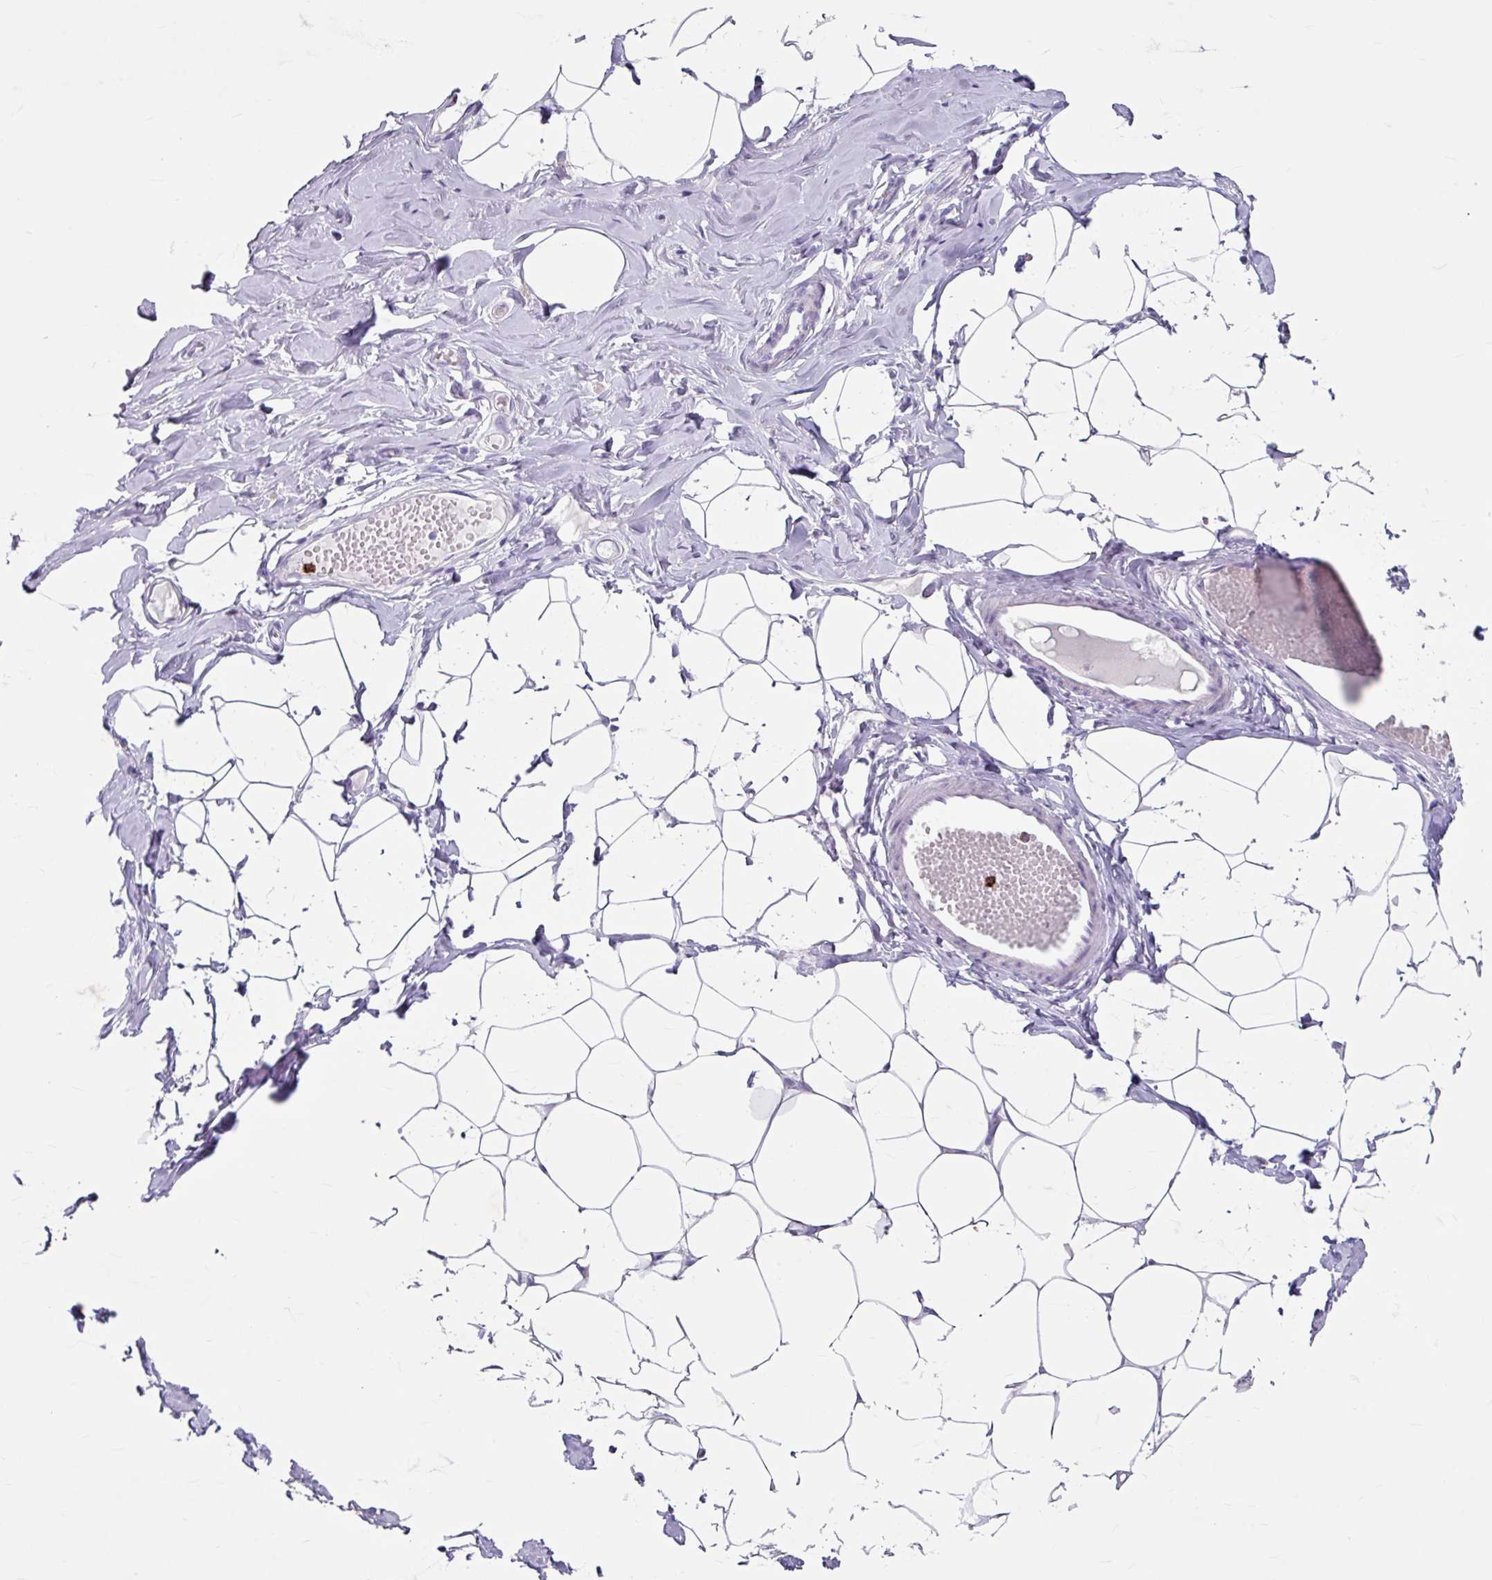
{"staining": {"intensity": "negative", "quantity": "none", "location": "none"}, "tissue": "breast", "cell_type": "Adipocytes", "image_type": "normal", "snomed": [{"axis": "morphology", "description": "Normal tissue, NOS"}, {"axis": "topography", "description": "Breast"}], "caption": "A high-resolution photomicrograph shows immunohistochemistry staining of unremarkable breast, which demonstrates no significant staining in adipocytes.", "gene": "ANKRD1", "patient": {"sex": "female", "age": 27}}